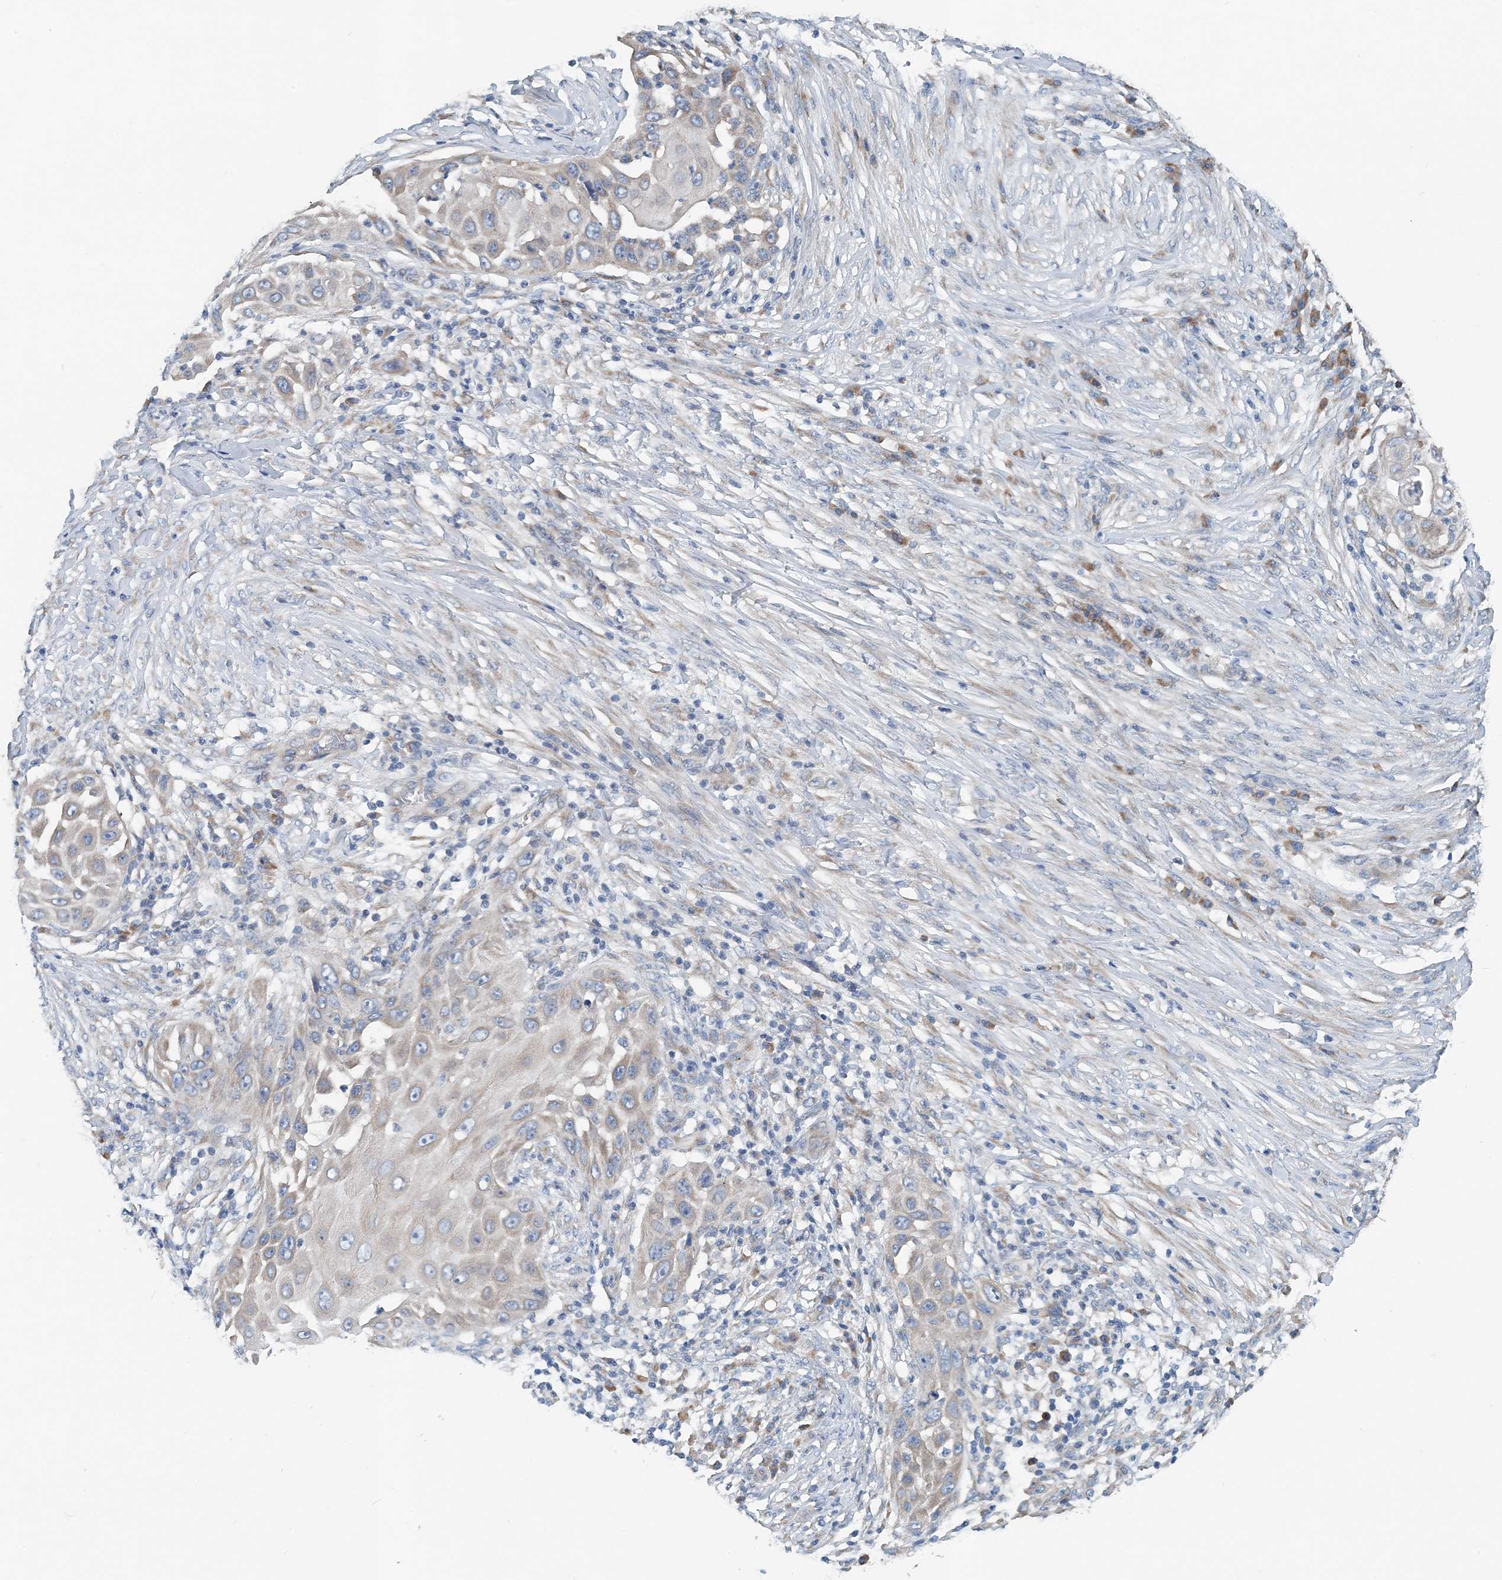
{"staining": {"intensity": "negative", "quantity": "none", "location": "none"}, "tissue": "skin cancer", "cell_type": "Tumor cells", "image_type": "cancer", "snomed": [{"axis": "morphology", "description": "Squamous cell carcinoma, NOS"}, {"axis": "topography", "description": "Skin"}], "caption": "Image shows no significant protein staining in tumor cells of squamous cell carcinoma (skin). (Brightfield microscopy of DAB immunohistochemistry (IHC) at high magnification).", "gene": "EEF1A2", "patient": {"sex": "female", "age": 44}}